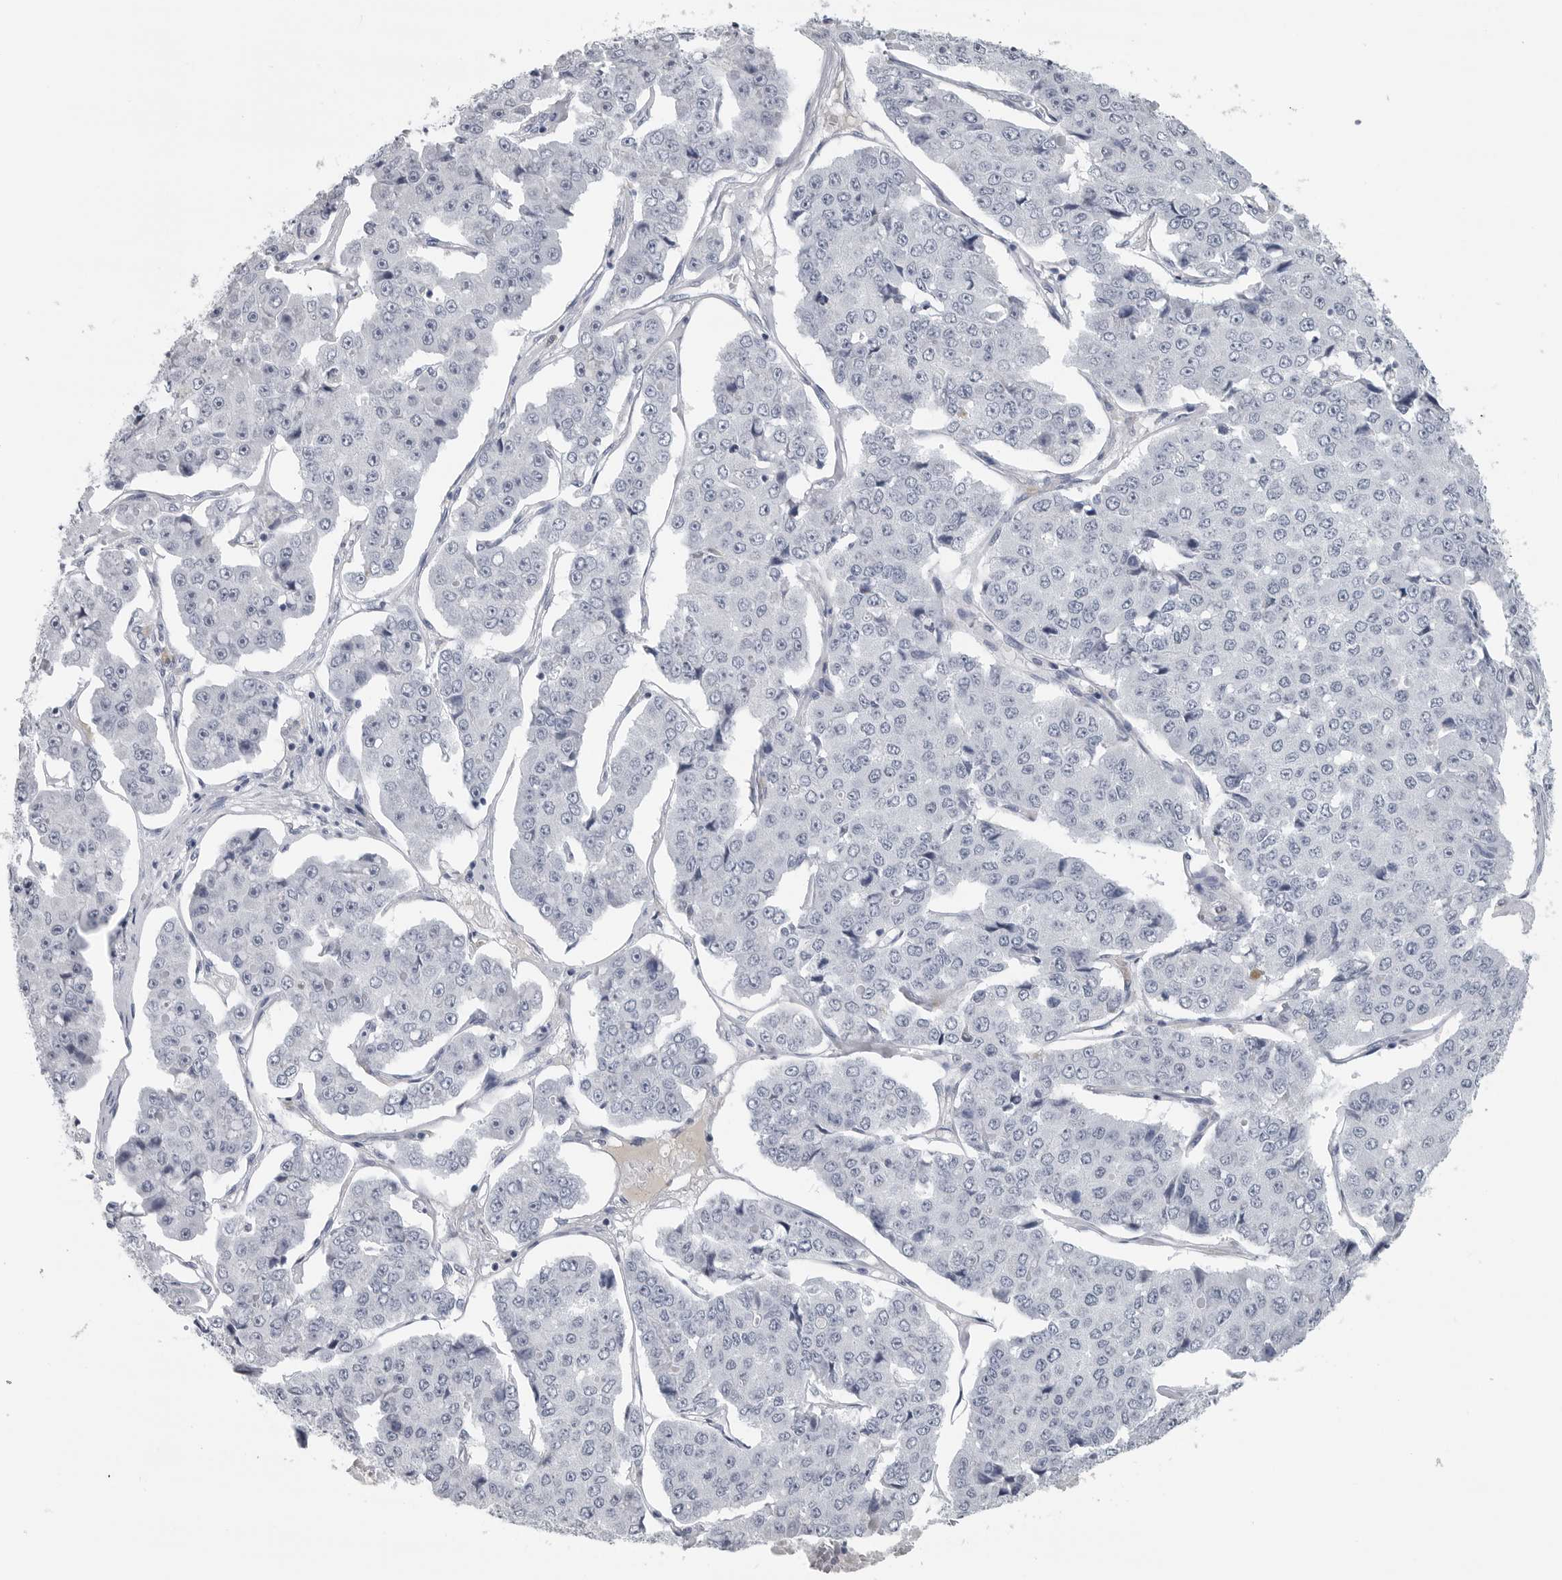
{"staining": {"intensity": "negative", "quantity": "none", "location": "none"}, "tissue": "pancreatic cancer", "cell_type": "Tumor cells", "image_type": "cancer", "snomed": [{"axis": "morphology", "description": "Adenocarcinoma, NOS"}, {"axis": "topography", "description": "Pancreas"}], "caption": "Histopathology image shows no protein expression in tumor cells of adenocarcinoma (pancreatic) tissue. The staining is performed using DAB (3,3'-diaminobenzidine) brown chromogen with nuclei counter-stained in using hematoxylin.", "gene": "AMPD1", "patient": {"sex": "male", "age": 50}}